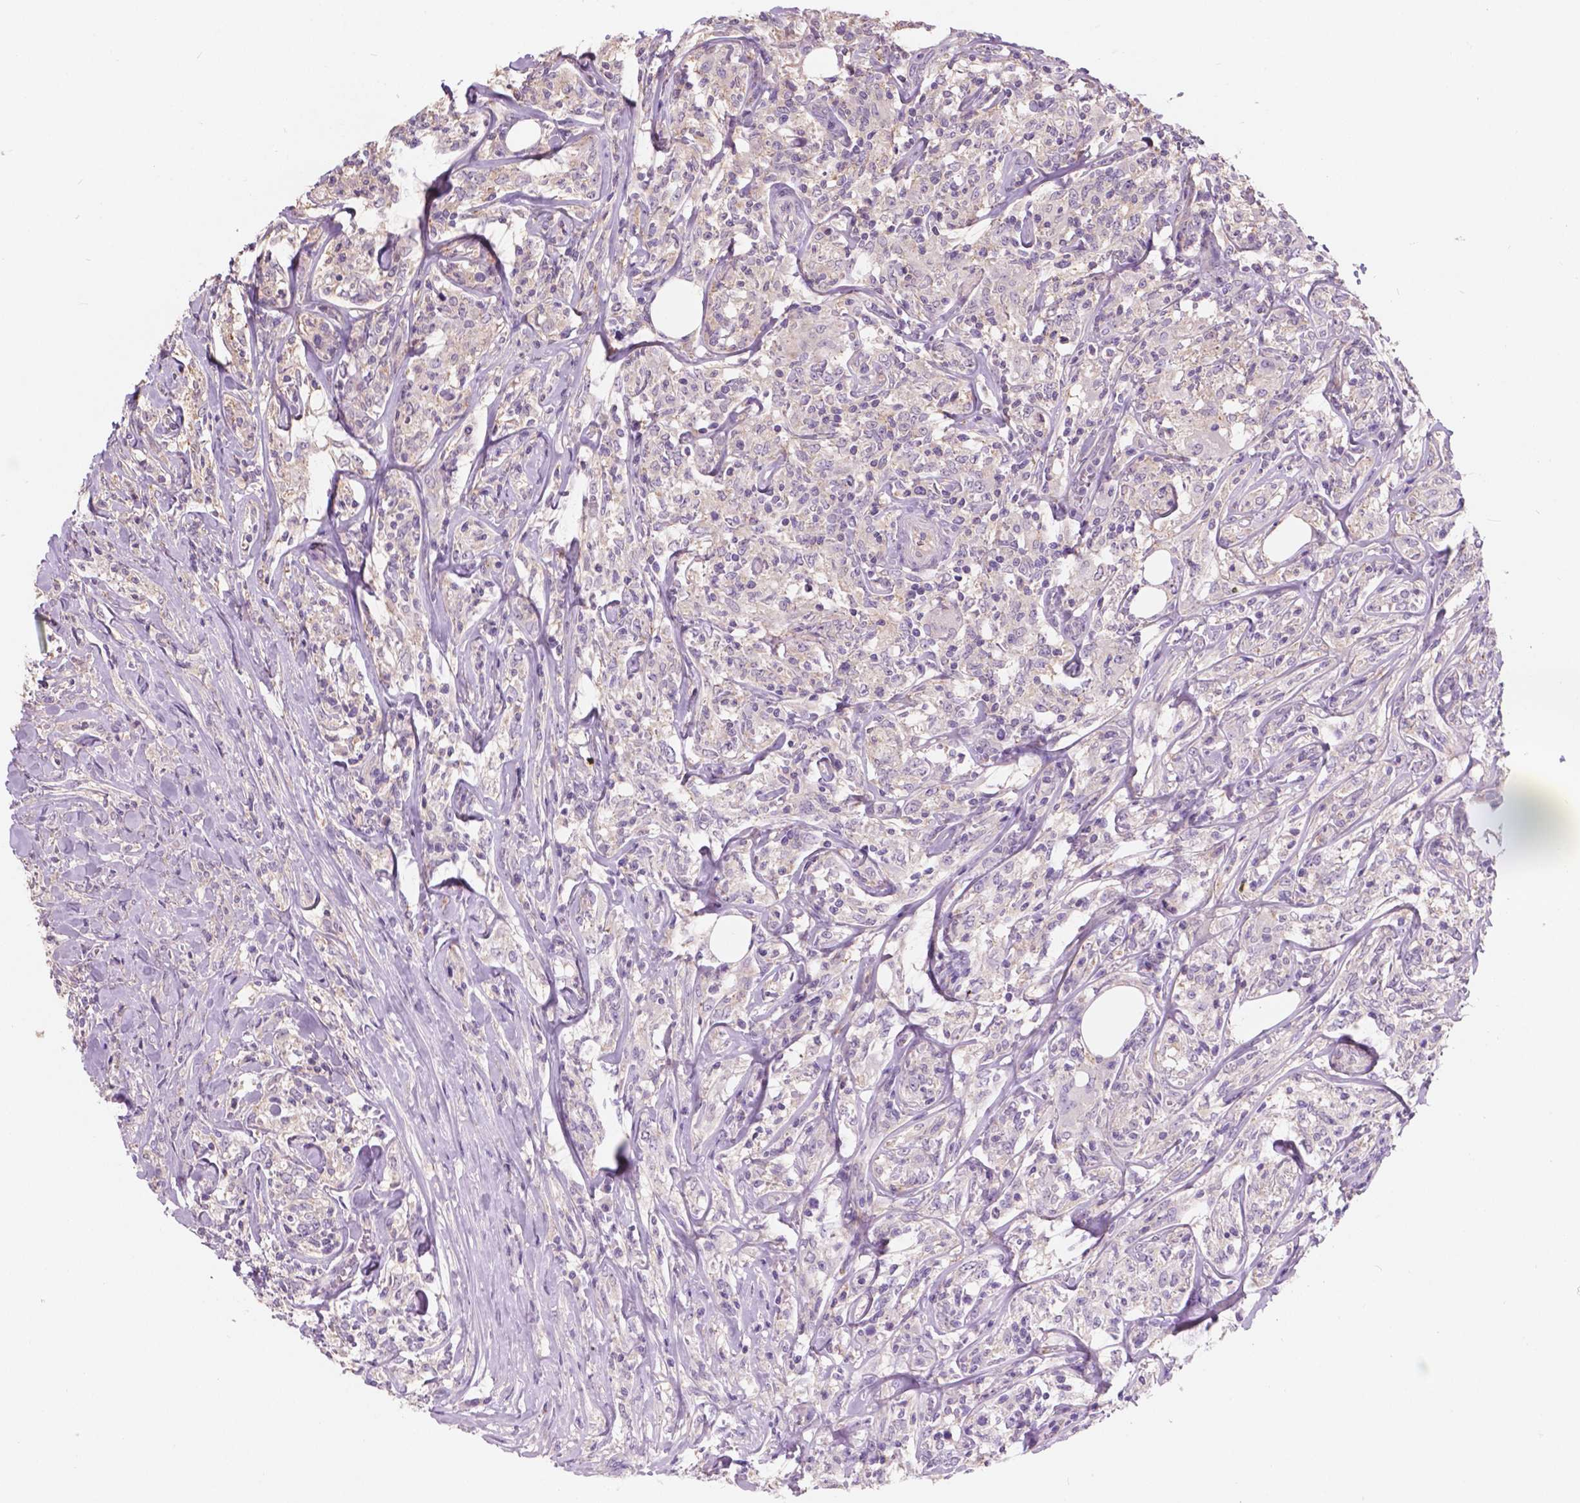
{"staining": {"intensity": "negative", "quantity": "none", "location": "none"}, "tissue": "lymphoma", "cell_type": "Tumor cells", "image_type": "cancer", "snomed": [{"axis": "morphology", "description": "Malignant lymphoma, non-Hodgkin's type, High grade"}, {"axis": "topography", "description": "Lymph node"}], "caption": "Image shows no protein positivity in tumor cells of lymphoma tissue.", "gene": "SBSN", "patient": {"sex": "female", "age": 84}}